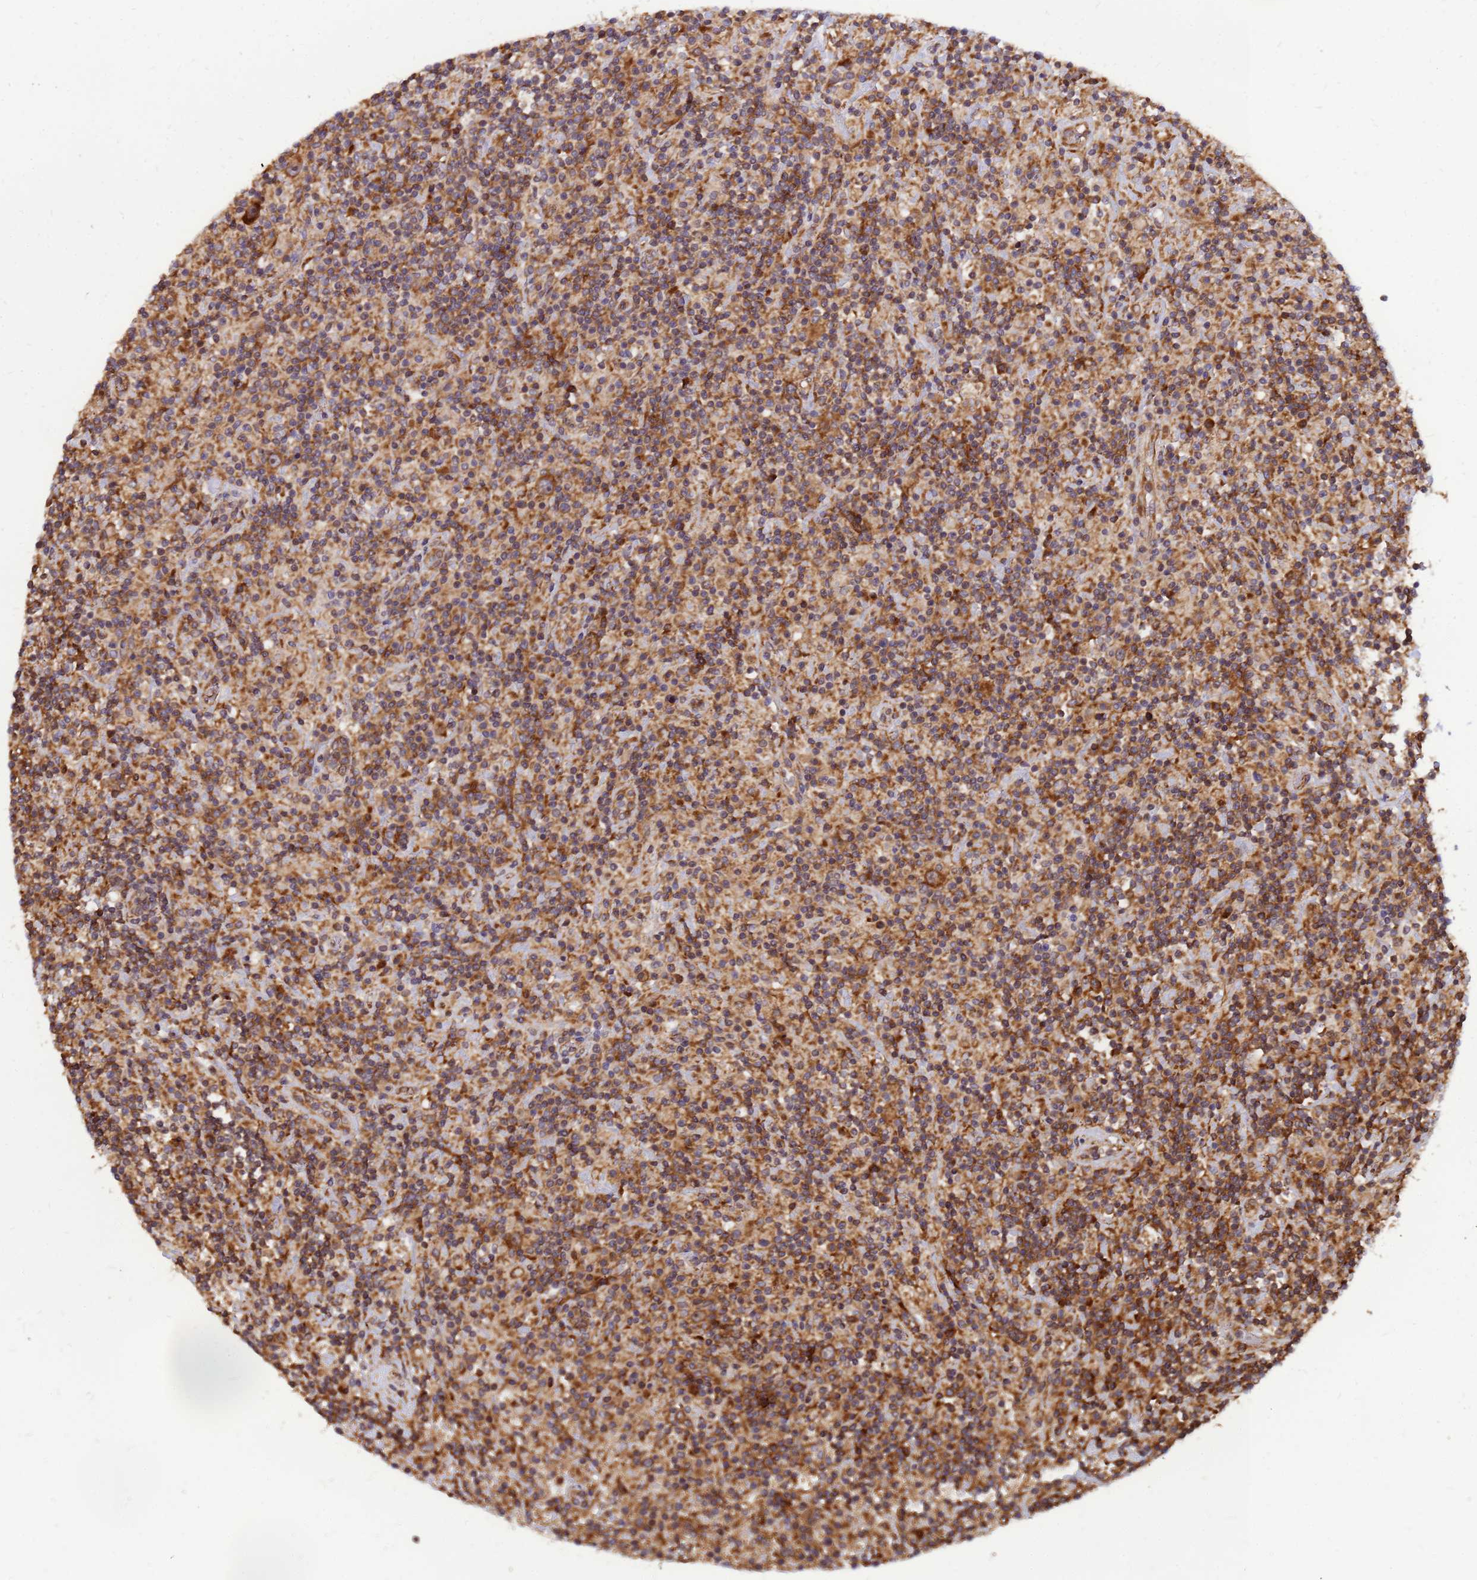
{"staining": {"intensity": "moderate", "quantity": ">75%", "location": "cytoplasmic/membranous"}, "tissue": "lymphoma", "cell_type": "Tumor cells", "image_type": "cancer", "snomed": [{"axis": "morphology", "description": "Hodgkin's disease, NOS"}, {"axis": "topography", "description": "Lymph node"}], "caption": "Approximately >75% of tumor cells in human Hodgkin's disease demonstrate moderate cytoplasmic/membranous protein expression as visualized by brown immunohistochemical staining.", "gene": "RPL8", "patient": {"sex": "male", "age": 70}}